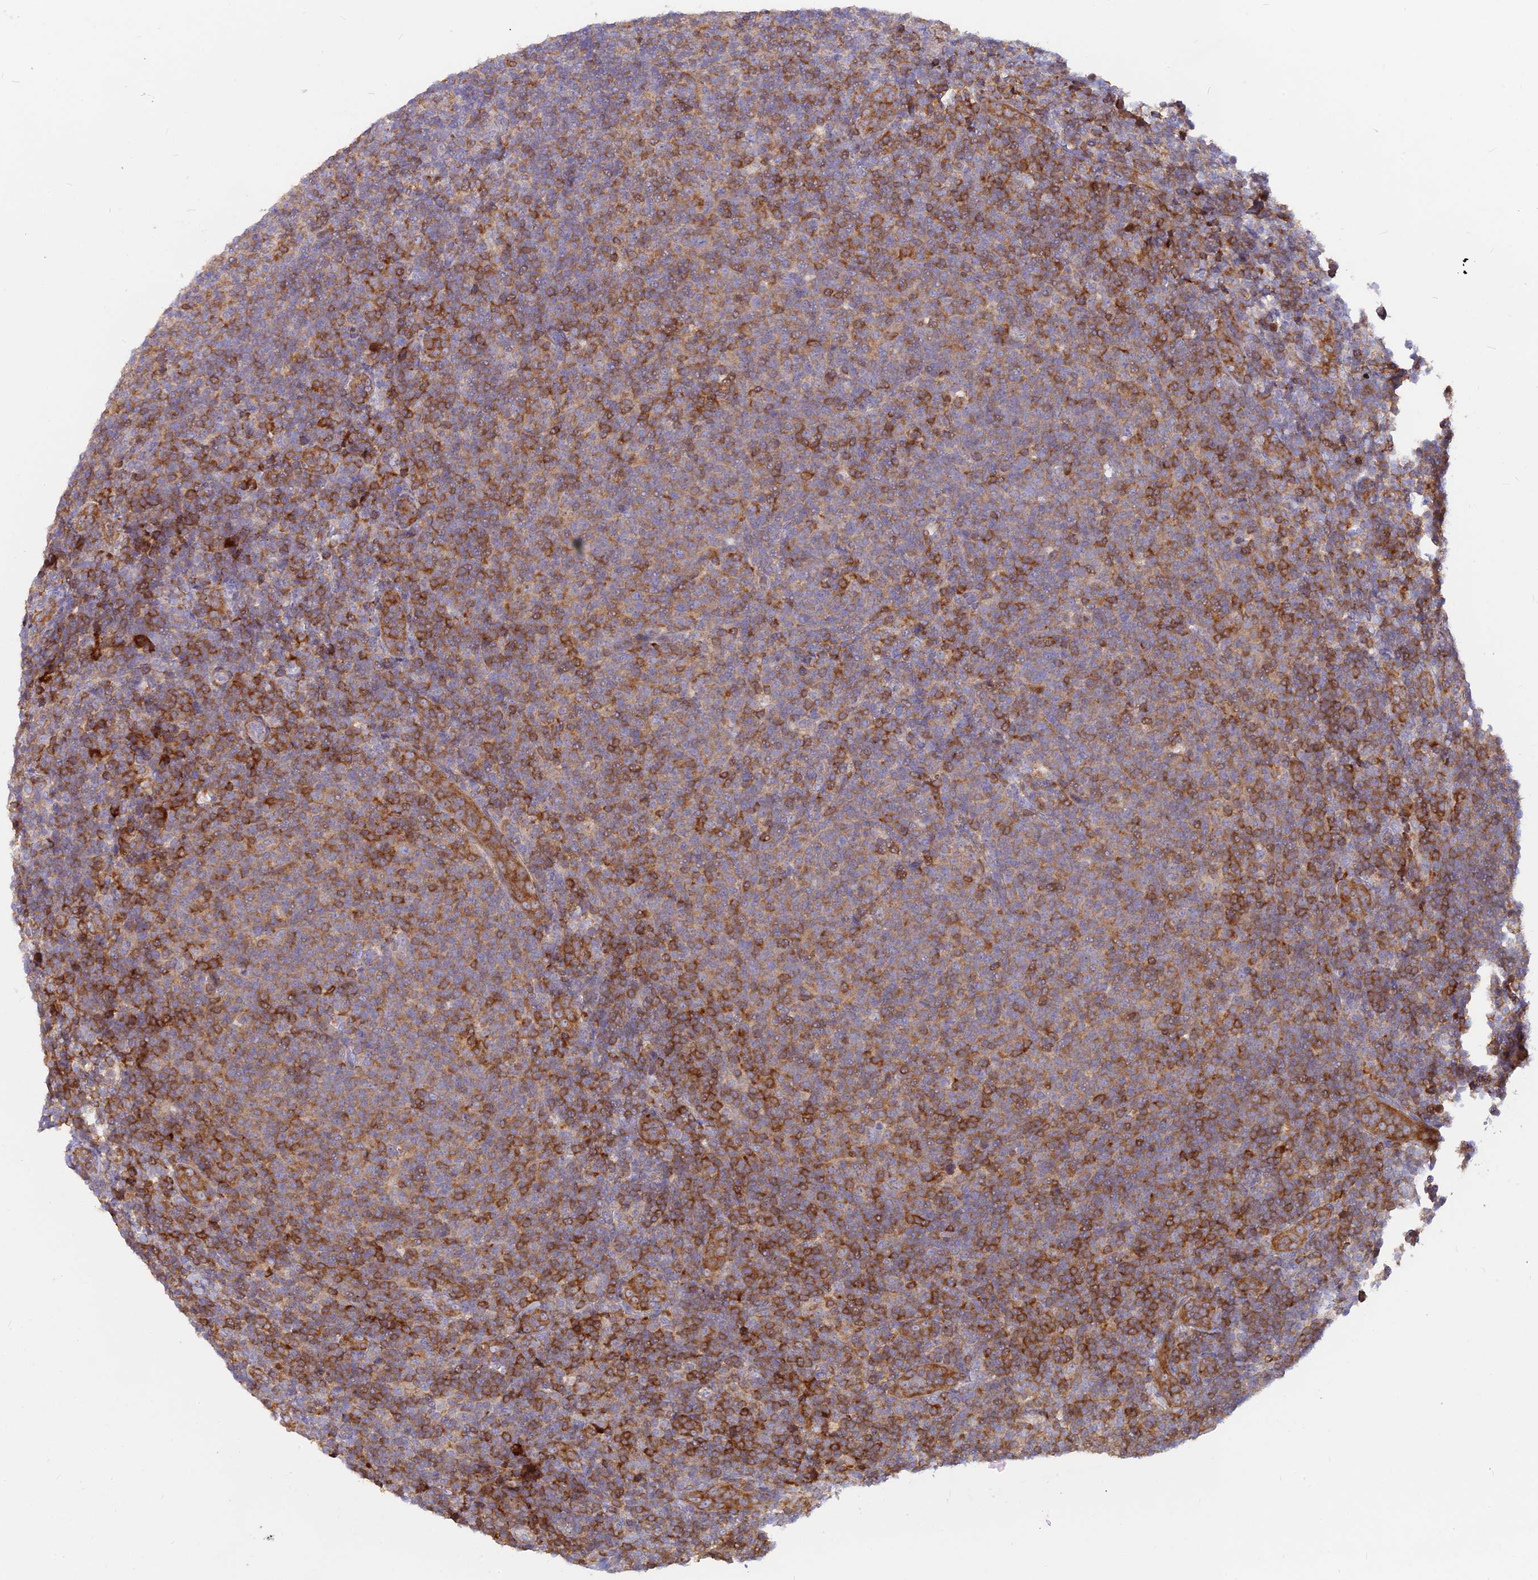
{"staining": {"intensity": "moderate", "quantity": "25%-75%", "location": "cytoplasmic/membranous"}, "tissue": "lymphoma", "cell_type": "Tumor cells", "image_type": "cancer", "snomed": [{"axis": "morphology", "description": "Malignant lymphoma, non-Hodgkin's type, Low grade"}, {"axis": "topography", "description": "Lymph node"}], "caption": "The image shows a brown stain indicating the presence of a protein in the cytoplasmic/membranous of tumor cells in lymphoma.", "gene": "DENND2D", "patient": {"sex": "male", "age": 66}}